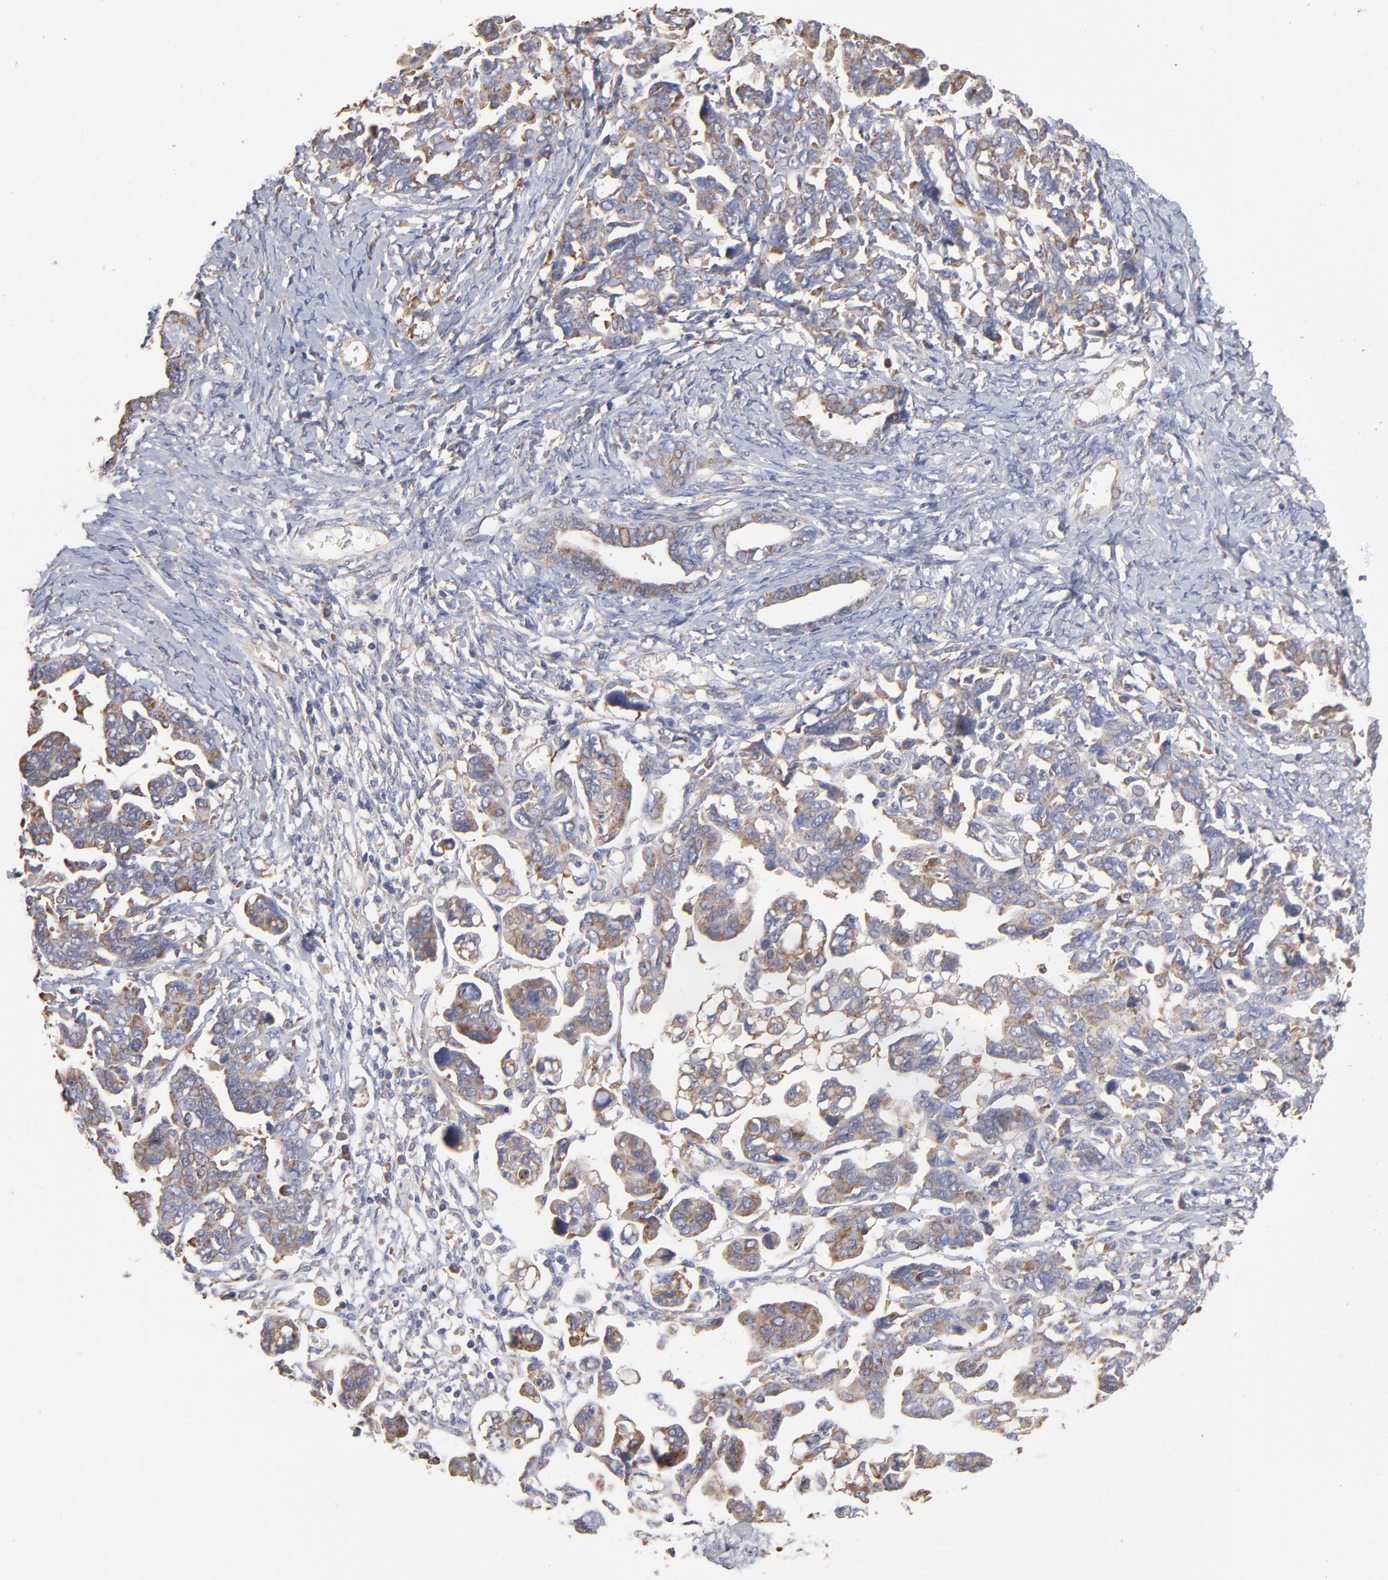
{"staining": {"intensity": "moderate", "quantity": ">75%", "location": "cytoplasmic/membranous"}, "tissue": "ovarian cancer", "cell_type": "Tumor cells", "image_type": "cancer", "snomed": [{"axis": "morphology", "description": "Cystadenocarcinoma, serous, NOS"}, {"axis": "topography", "description": "Ovary"}], "caption": "Immunohistochemistry of human serous cystadenocarcinoma (ovarian) reveals medium levels of moderate cytoplasmic/membranous positivity in approximately >75% of tumor cells. The staining is performed using DAB brown chromogen to label protein expression. The nuclei are counter-stained blue using hematoxylin.", "gene": "RPL3", "patient": {"sex": "female", "age": 69}}